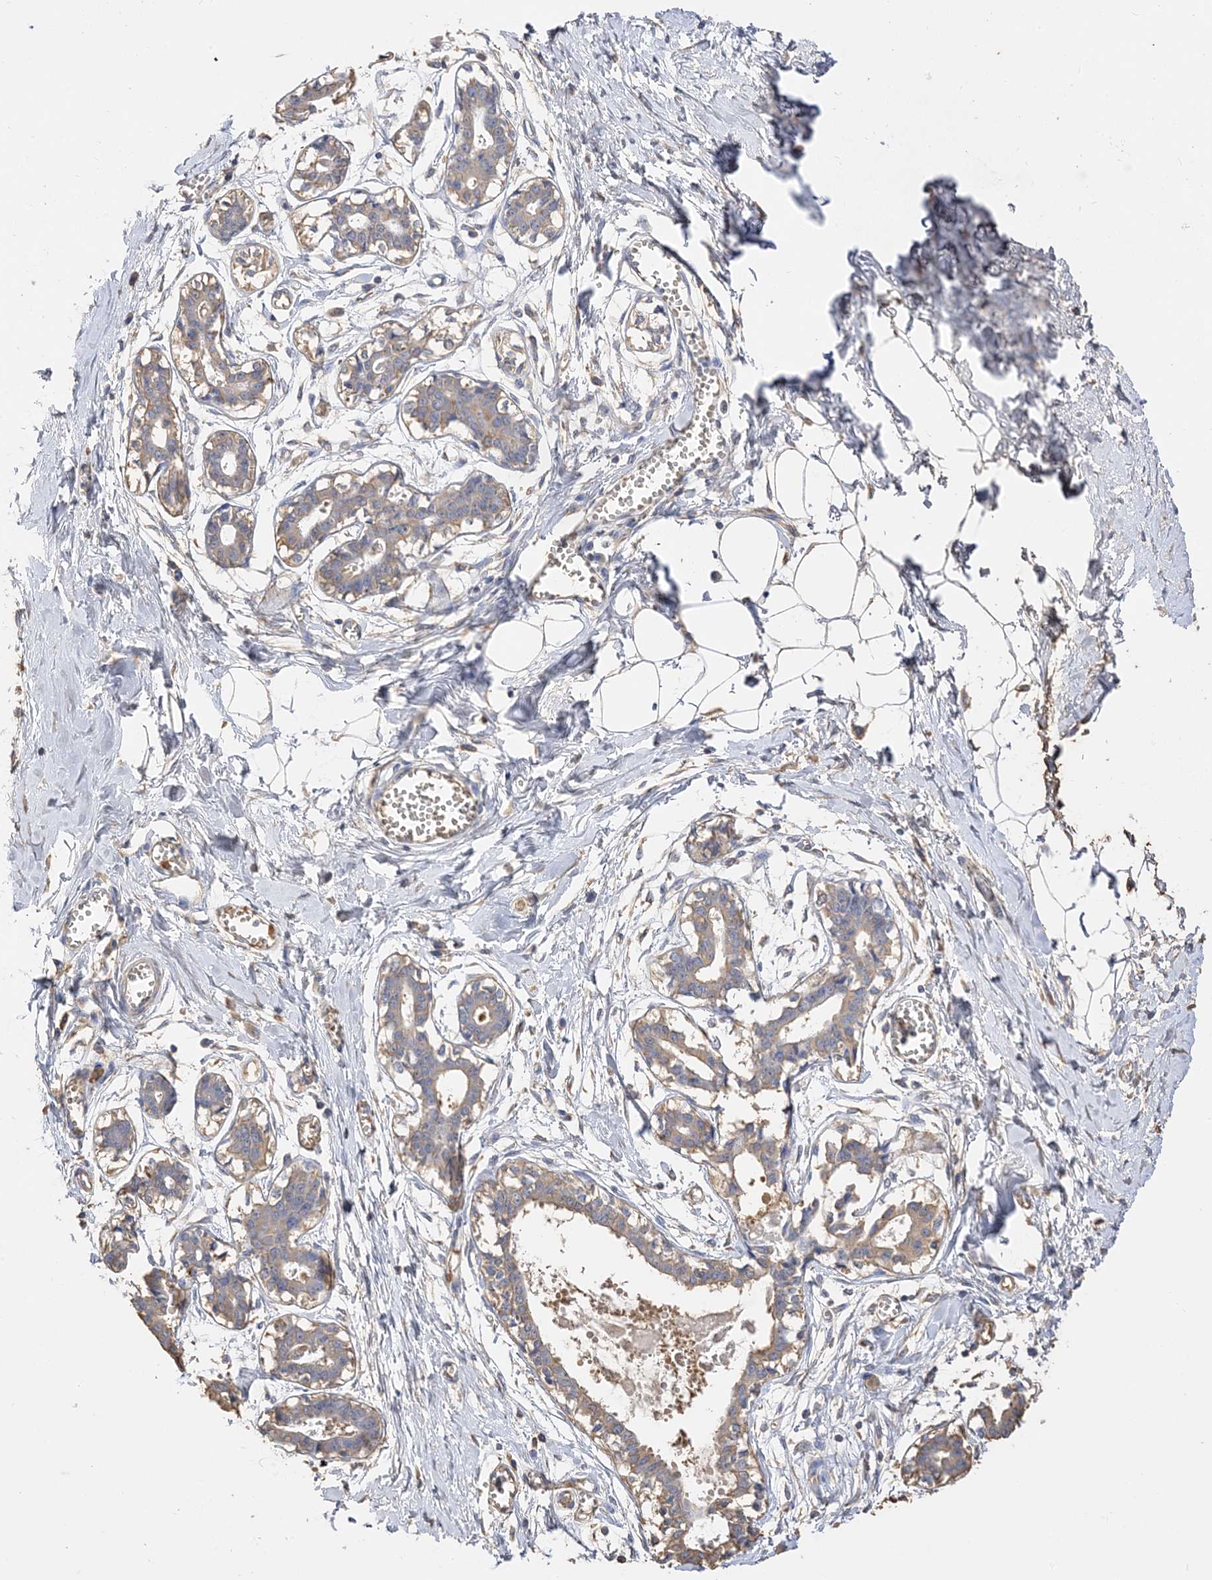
{"staining": {"intensity": "weak", "quantity": "<25%", "location": "cytoplasmic/membranous"}, "tissue": "breast", "cell_type": "Adipocytes", "image_type": "normal", "snomed": [{"axis": "morphology", "description": "Normal tissue, NOS"}, {"axis": "topography", "description": "Breast"}], "caption": "Immunohistochemistry histopathology image of unremarkable breast: breast stained with DAB exhibits no significant protein expression in adipocytes.", "gene": "ARV1", "patient": {"sex": "female", "age": 27}}